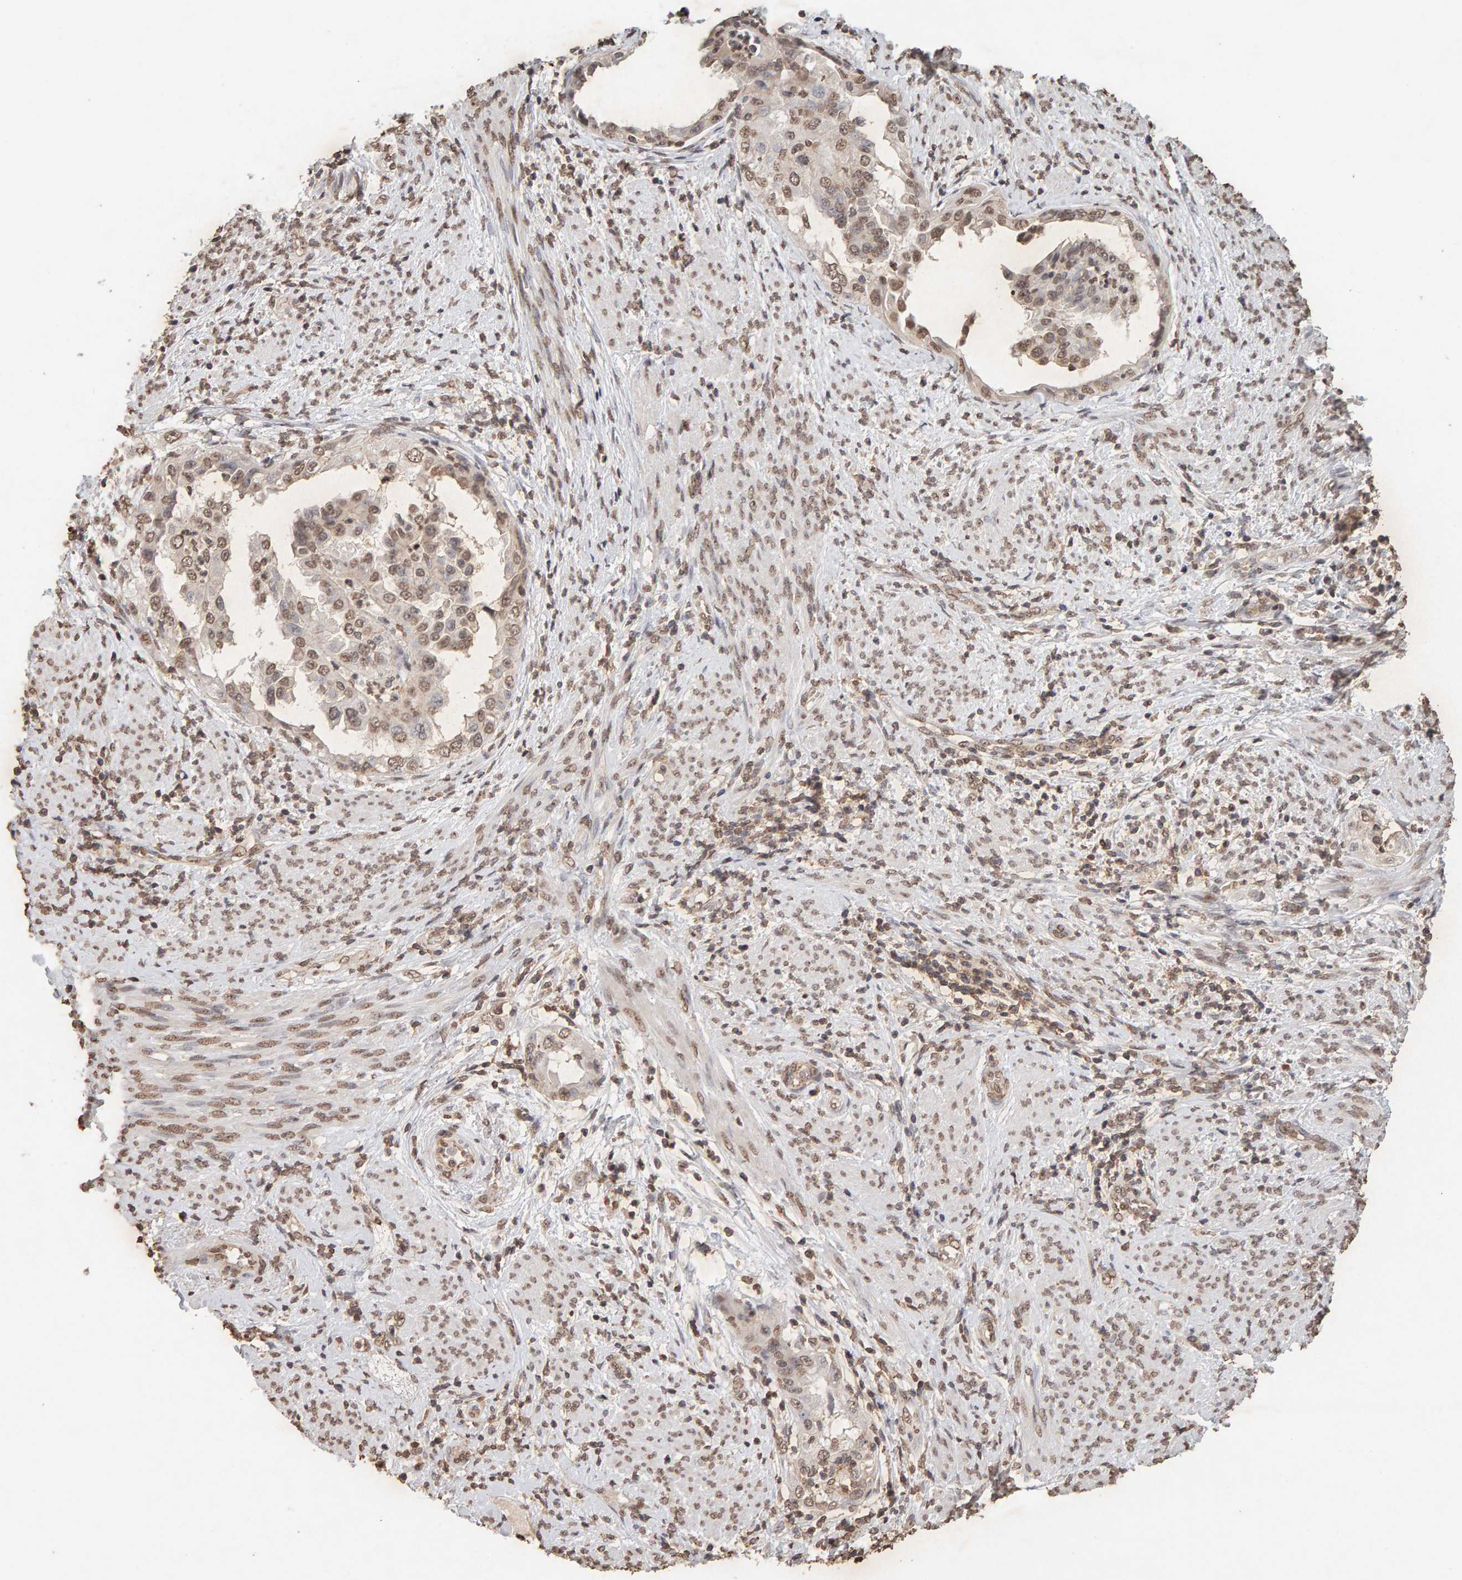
{"staining": {"intensity": "weak", "quantity": ">75%", "location": "nuclear"}, "tissue": "endometrial cancer", "cell_type": "Tumor cells", "image_type": "cancer", "snomed": [{"axis": "morphology", "description": "Adenocarcinoma, NOS"}, {"axis": "topography", "description": "Endometrium"}], "caption": "Endometrial cancer stained with DAB immunohistochemistry demonstrates low levels of weak nuclear staining in approximately >75% of tumor cells.", "gene": "DNAJB5", "patient": {"sex": "female", "age": 85}}